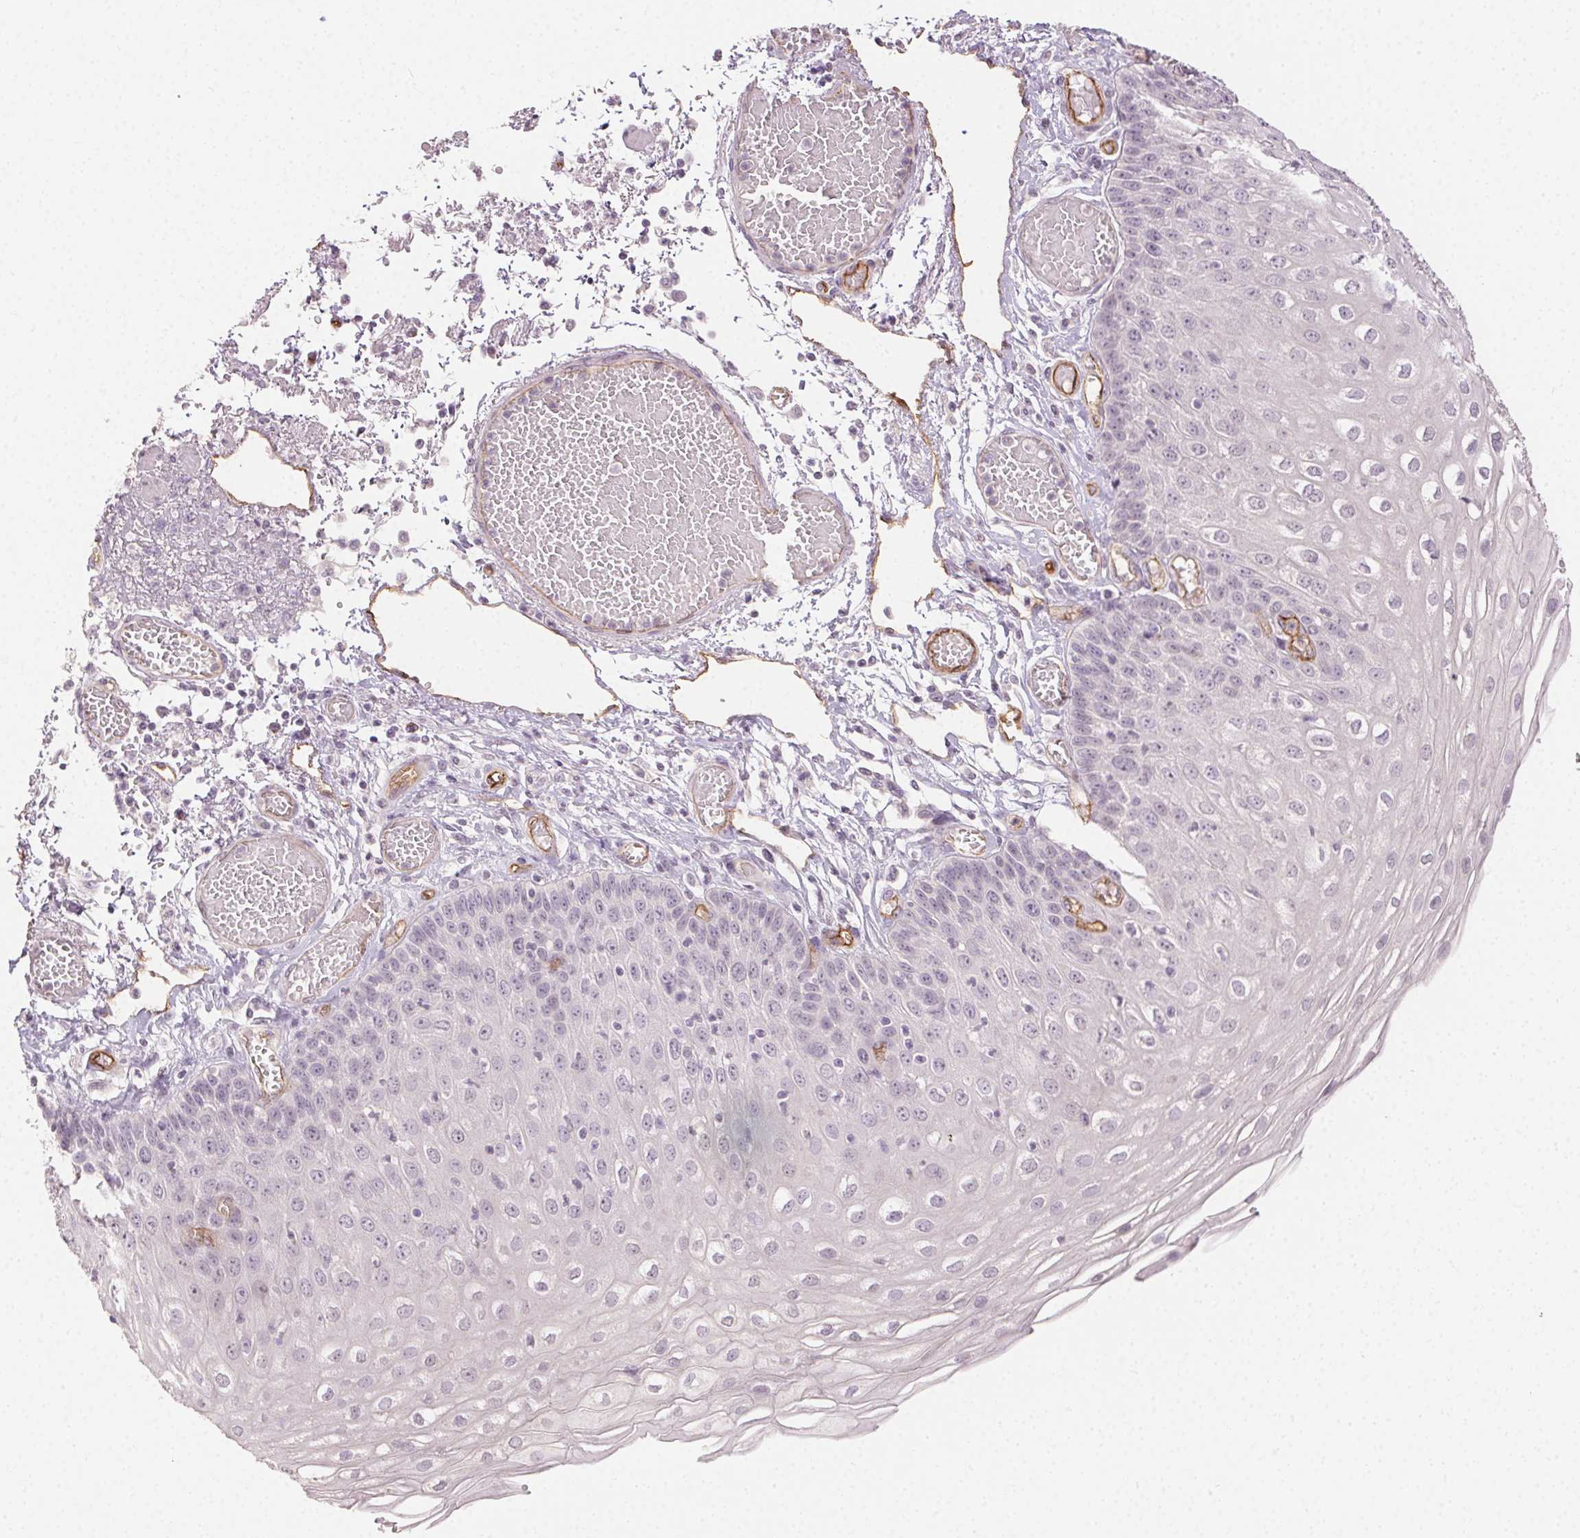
{"staining": {"intensity": "negative", "quantity": "none", "location": "none"}, "tissue": "esophagus", "cell_type": "Squamous epithelial cells", "image_type": "normal", "snomed": [{"axis": "morphology", "description": "Normal tissue, NOS"}, {"axis": "morphology", "description": "Adenocarcinoma, NOS"}, {"axis": "topography", "description": "Esophagus"}], "caption": "Immunohistochemical staining of normal esophagus reveals no significant staining in squamous epithelial cells.", "gene": "PODXL", "patient": {"sex": "male", "age": 81}}